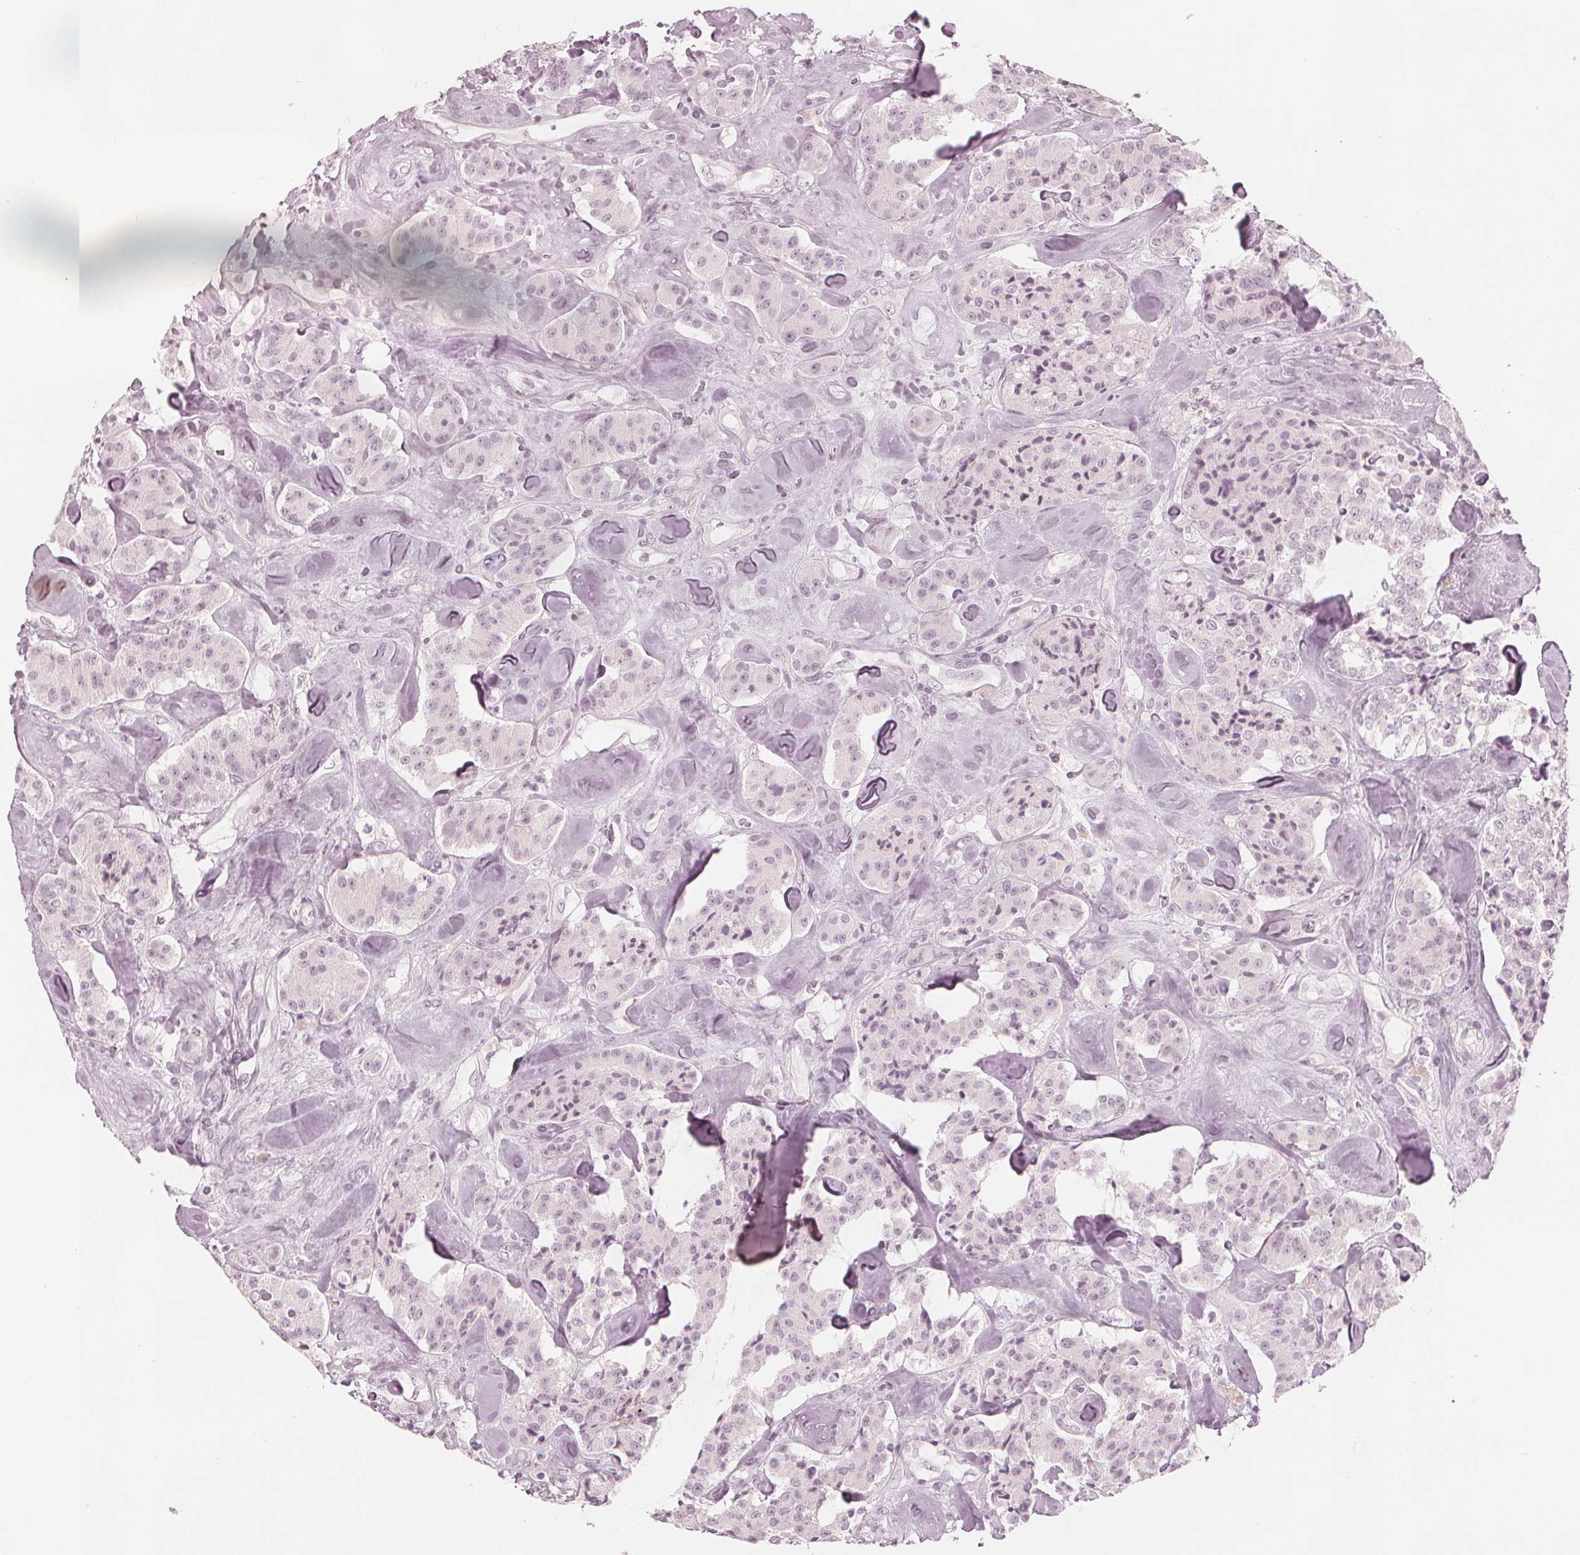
{"staining": {"intensity": "negative", "quantity": "none", "location": "none"}, "tissue": "carcinoid", "cell_type": "Tumor cells", "image_type": "cancer", "snomed": [{"axis": "morphology", "description": "Carcinoid, malignant, NOS"}, {"axis": "topography", "description": "Pancreas"}], "caption": "Immunohistochemistry image of neoplastic tissue: carcinoid (malignant) stained with DAB shows no significant protein positivity in tumor cells.", "gene": "PAEP", "patient": {"sex": "male", "age": 41}}